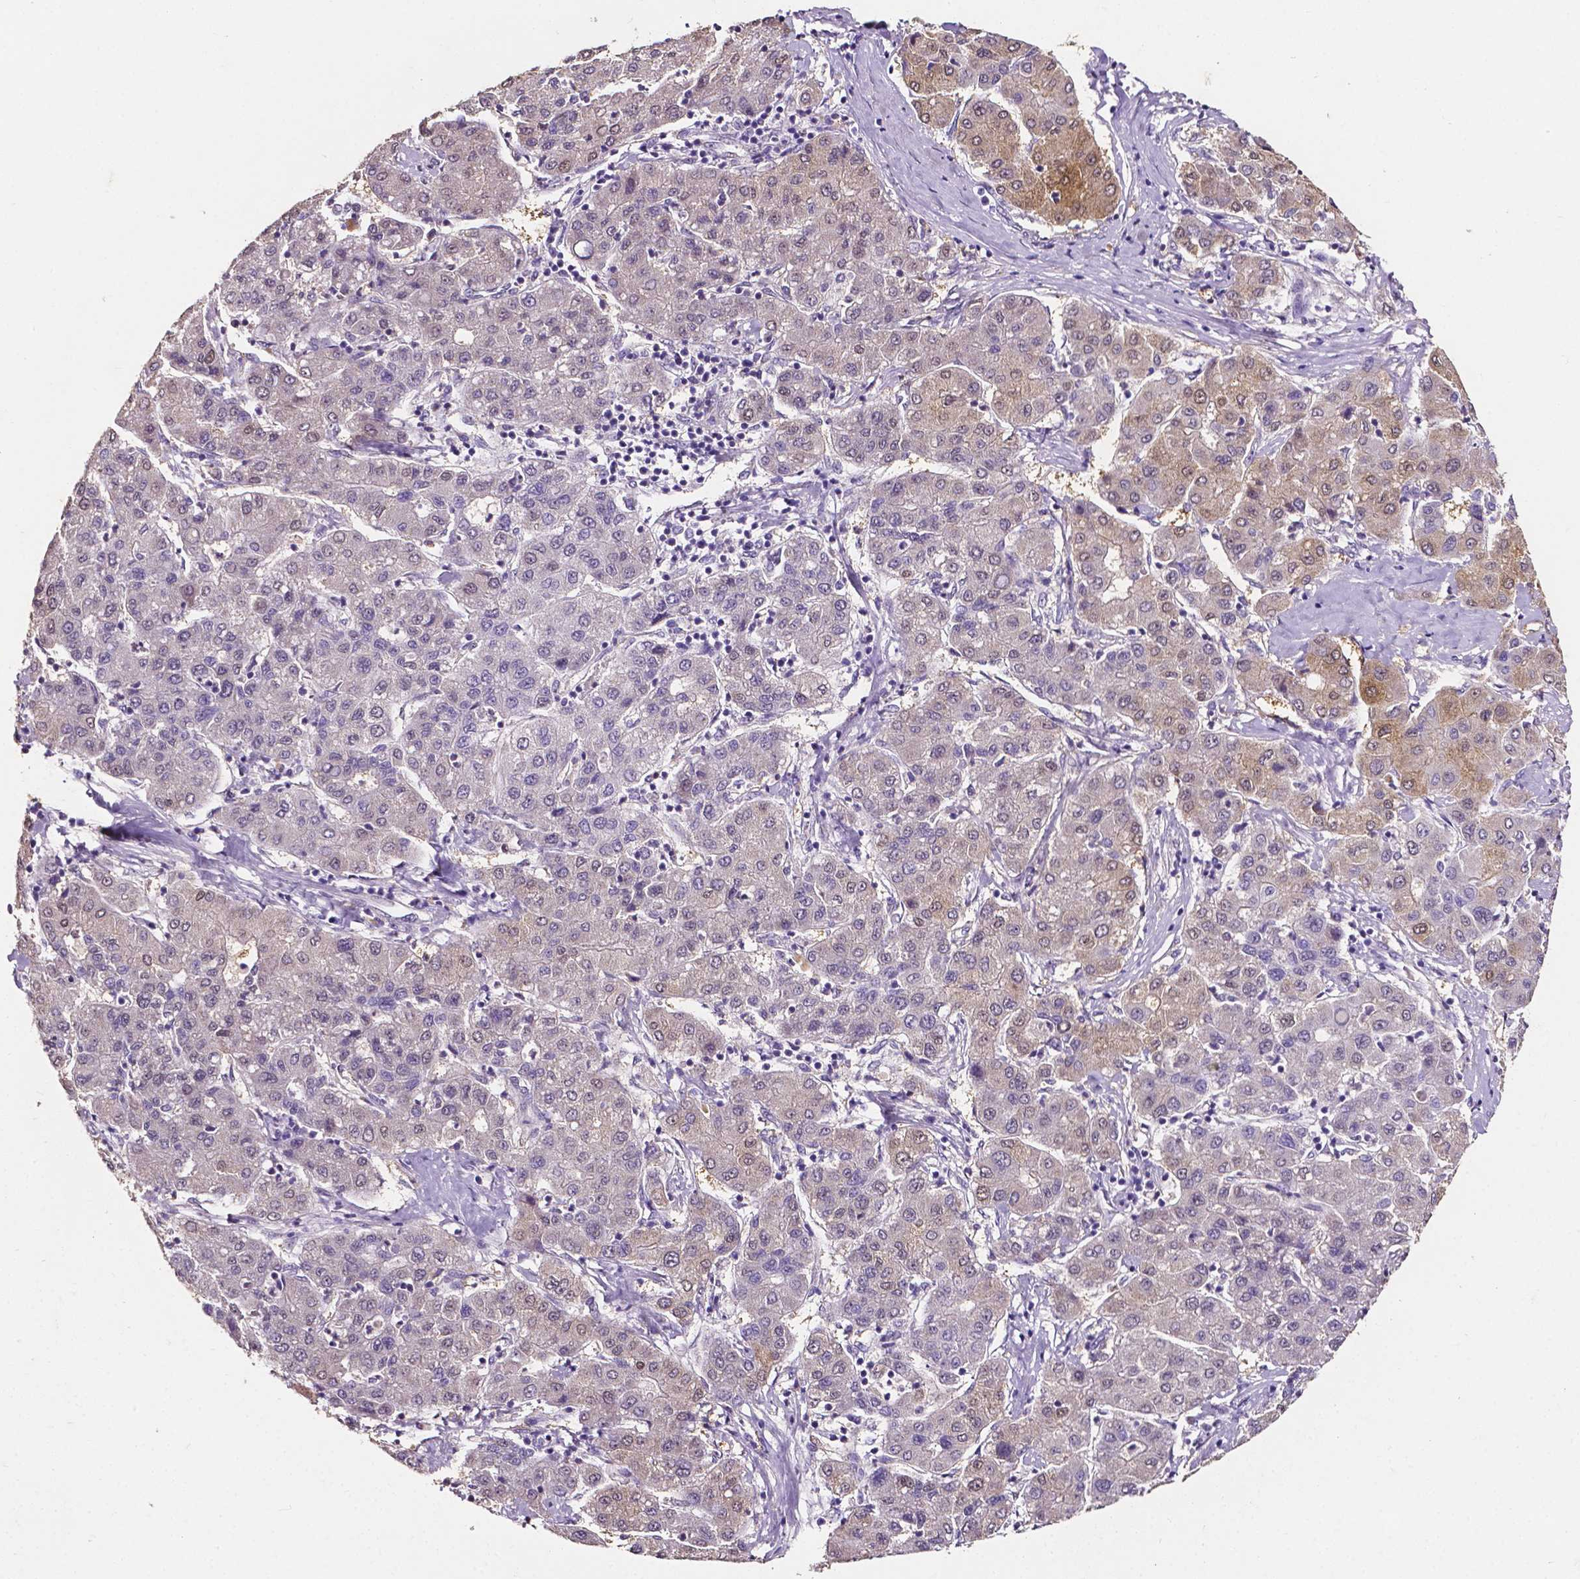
{"staining": {"intensity": "negative", "quantity": "none", "location": "none"}, "tissue": "liver cancer", "cell_type": "Tumor cells", "image_type": "cancer", "snomed": [{"axis": "morphology", "description": "Carcinoma, Hepatocellular, NOS"}, {"axis": "topography", "description": "Liver"}], "caption": "IHC photomicrograph of human hepatocellular carcinoma (liver) stained for a protein (brown), which exhibits no staining in tumor cells. The staining was performed using DAB (3,3'-diaminobenzidine) to visualize the protein expression in brown, while the nuclei were stained in blue with hematoxylin (Magnification: 20x).", "gene": "PSAT1", "patient": {"sex": "male", "age": 65}}